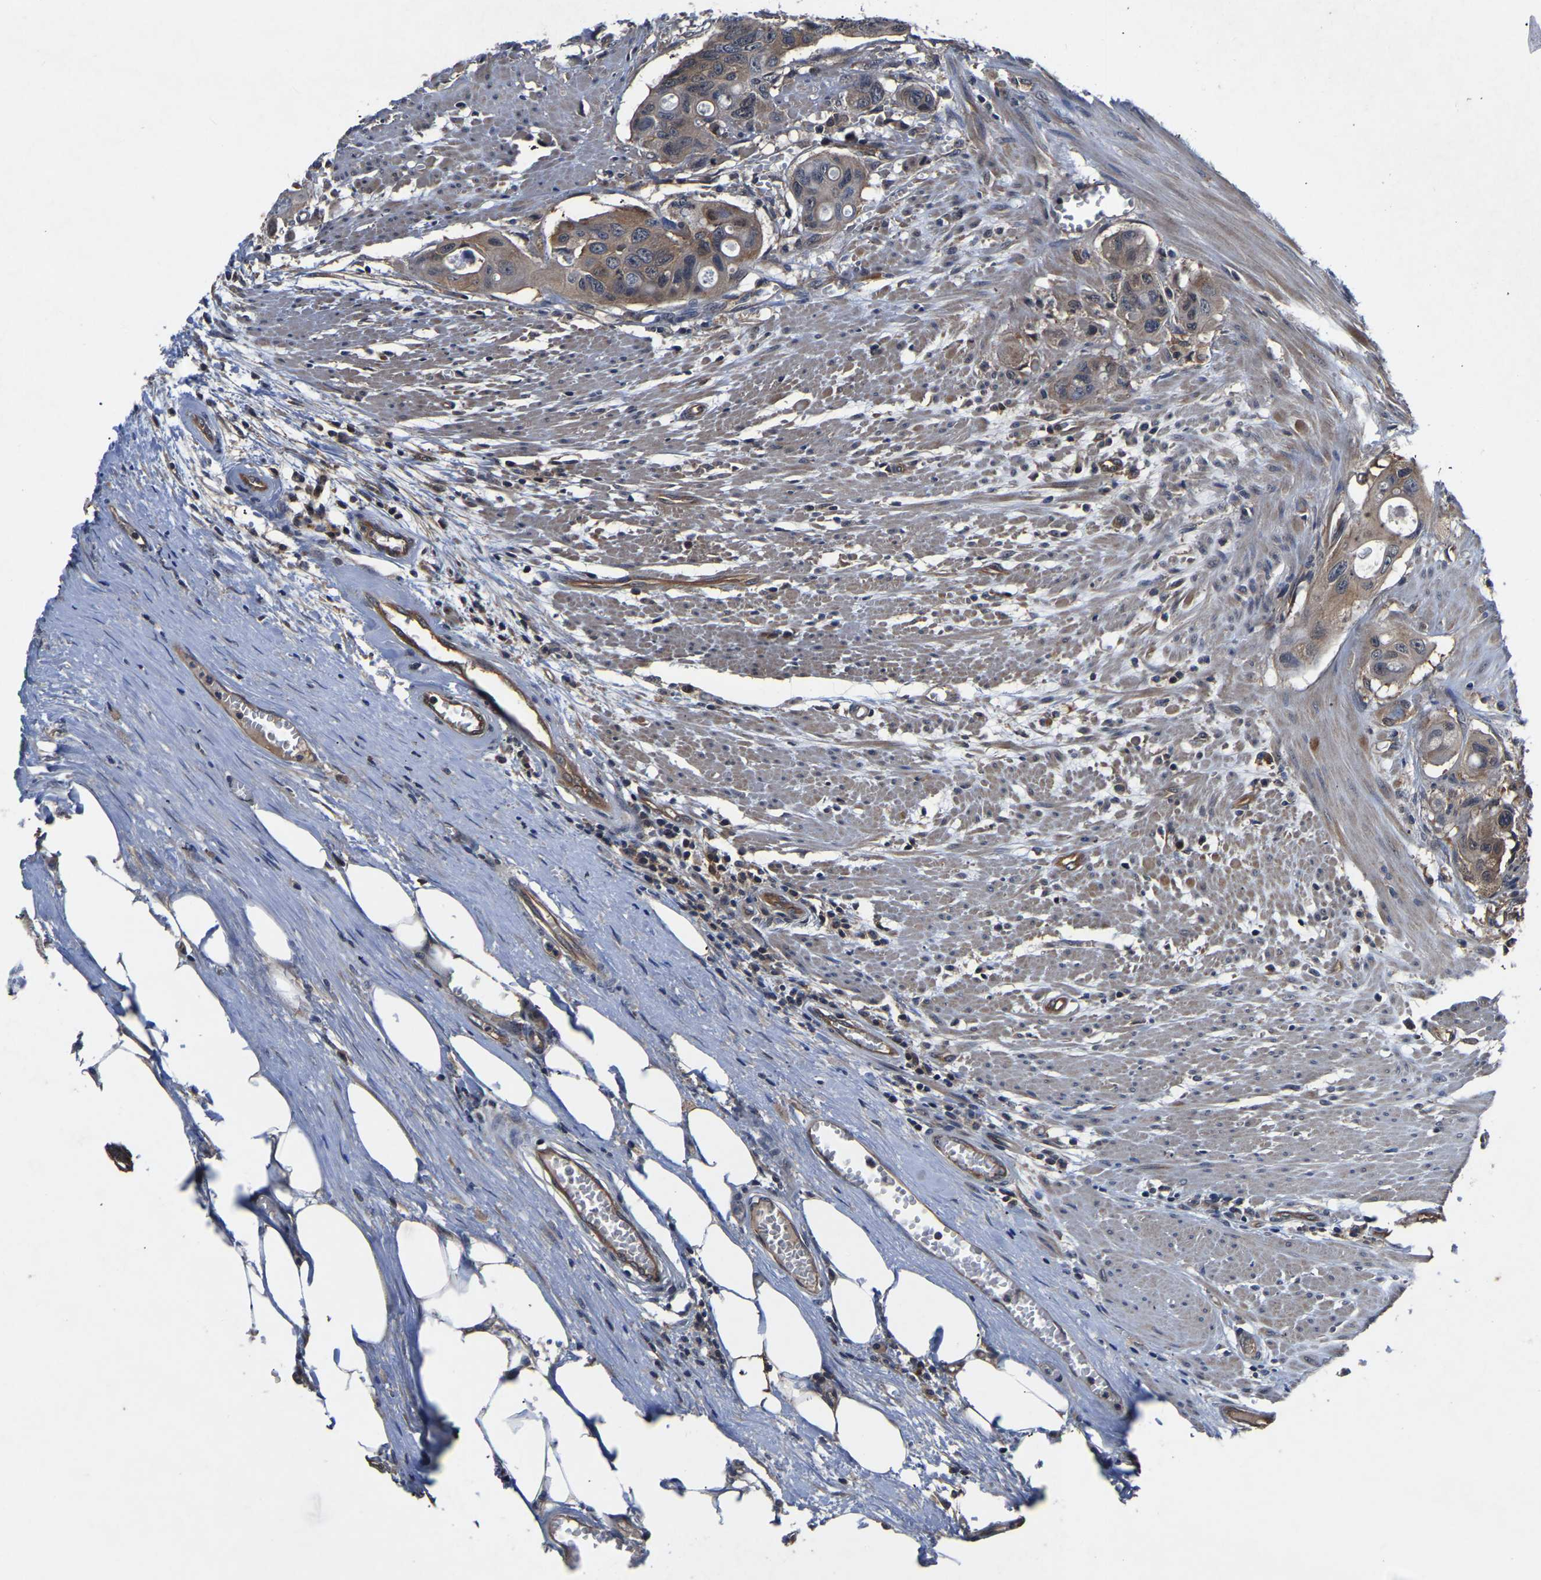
{"staining": {"intensity": "moderate", "quantity": ">75%", "location": "cytoplasmic/membranous"}, "tissue": "colorectal cancer", "cell_type": "Tumor cells", "image_type": "cancer", "snomed": [{"axis": "morphology", "description": "Adenocarcinoma, NOS"}, {"axis": "topography", "description": "Colon"}], "caption": "Protein staining of adenocarcinoma (colorectal) tissue demonstrates moderate cytoplasmic/membranous staining in approximately >75% of tumor cells.", "gene": "FGD5", "patient": {"sex": "female", "age": 57}}